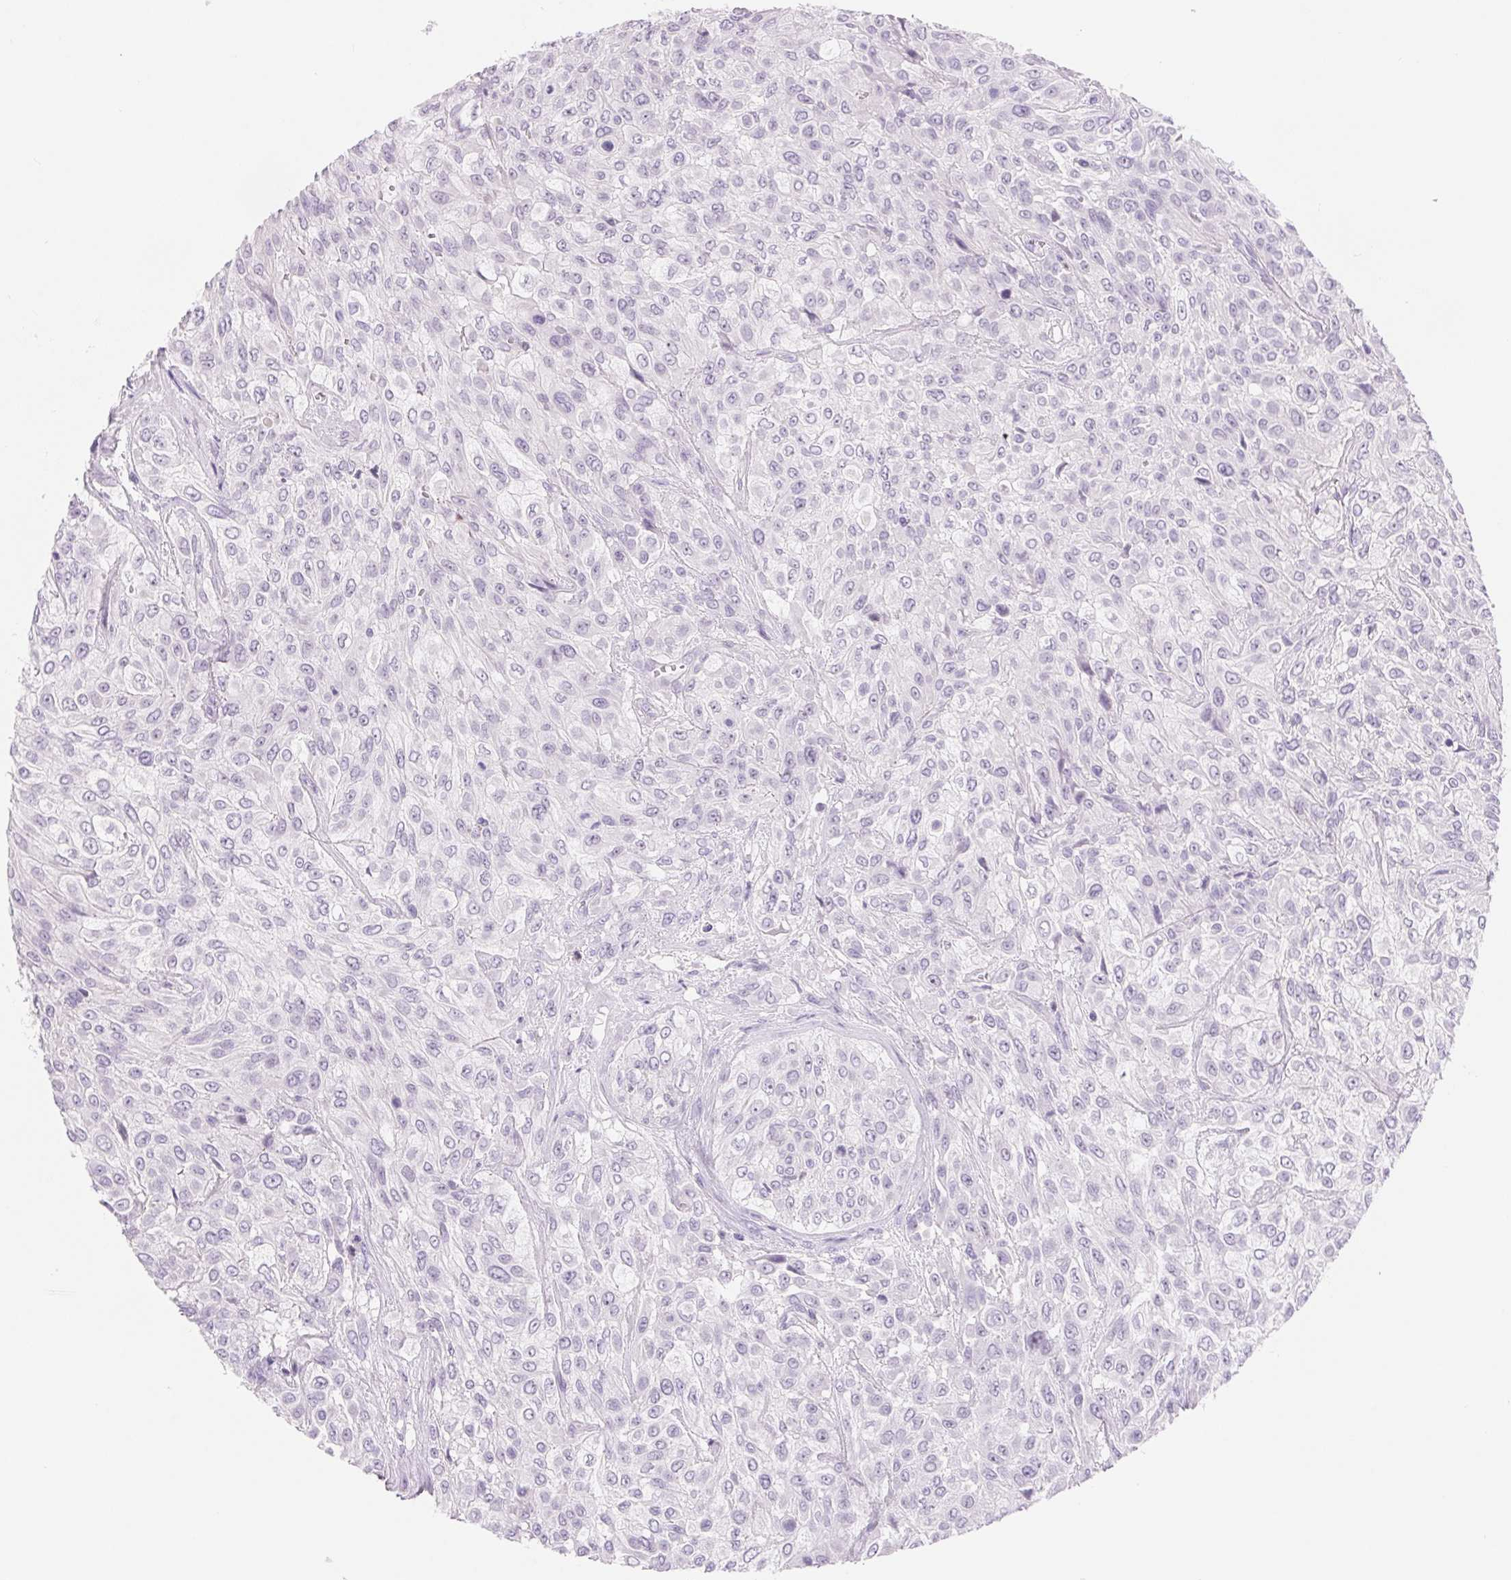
{"staining": {"intensity": "negative", "quantity": "none", "location": "none"}, "tissue": "urothelial cancer", "cell_type": "Tumor cells", "image_type": "cancer", "snomed": [{"axis": "morphology", "description": "Urothelial carcinoma, High grade"}, {"axis": "topography", "description": "Urinary bladder"}], "caption": "Immunohistochemistry micrograph of neoplastic tissue: human urothelial carcinoma (high-grade) stained with DAB exhibits no significant protein positivity in tumor cells.", "gene": "ASGR2", "patient": {"sex": "male", "age": 57}}